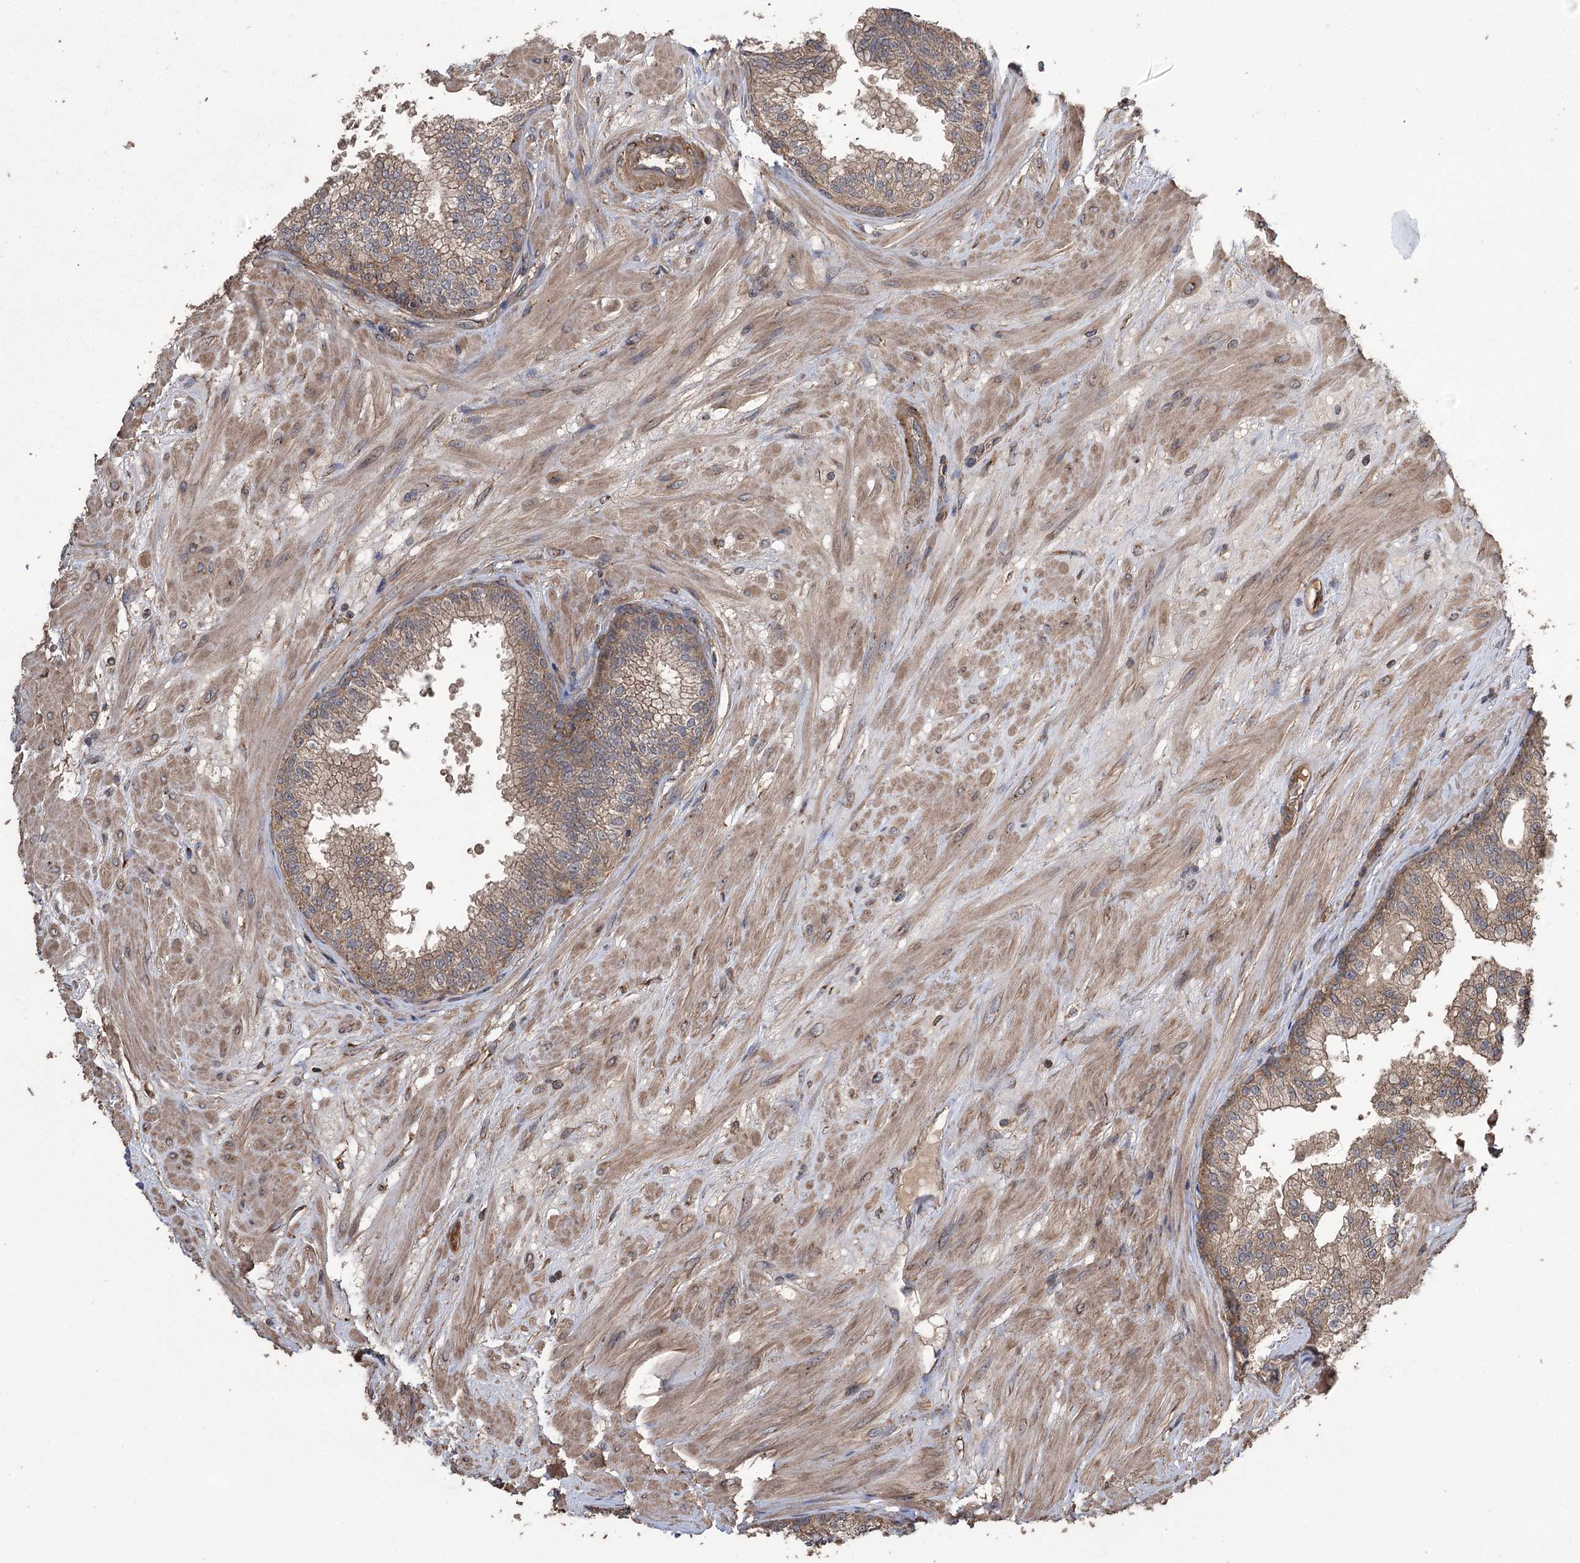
{"staining": {"intensity": "moderate", "quantity": ">75%", "location": "cytoplasmic/membranous"}, "tissue": "prostate", "cell_type": "Glandular cells", "image_type": "normal", "snomed": [{"axis": "morphology", "description": "Normal tissue, NOS"}, {"axis": "topography", "description": "Prostate"}], "caption": "Moderate cytoplasmic/membranous expression for a protein is seen in approximately >75% of glandular cells of unremarkable prostate using immunohistochemistry (IHC).", "gene": "PRSS53", "patient": {"sex": "male", "age": 60}}